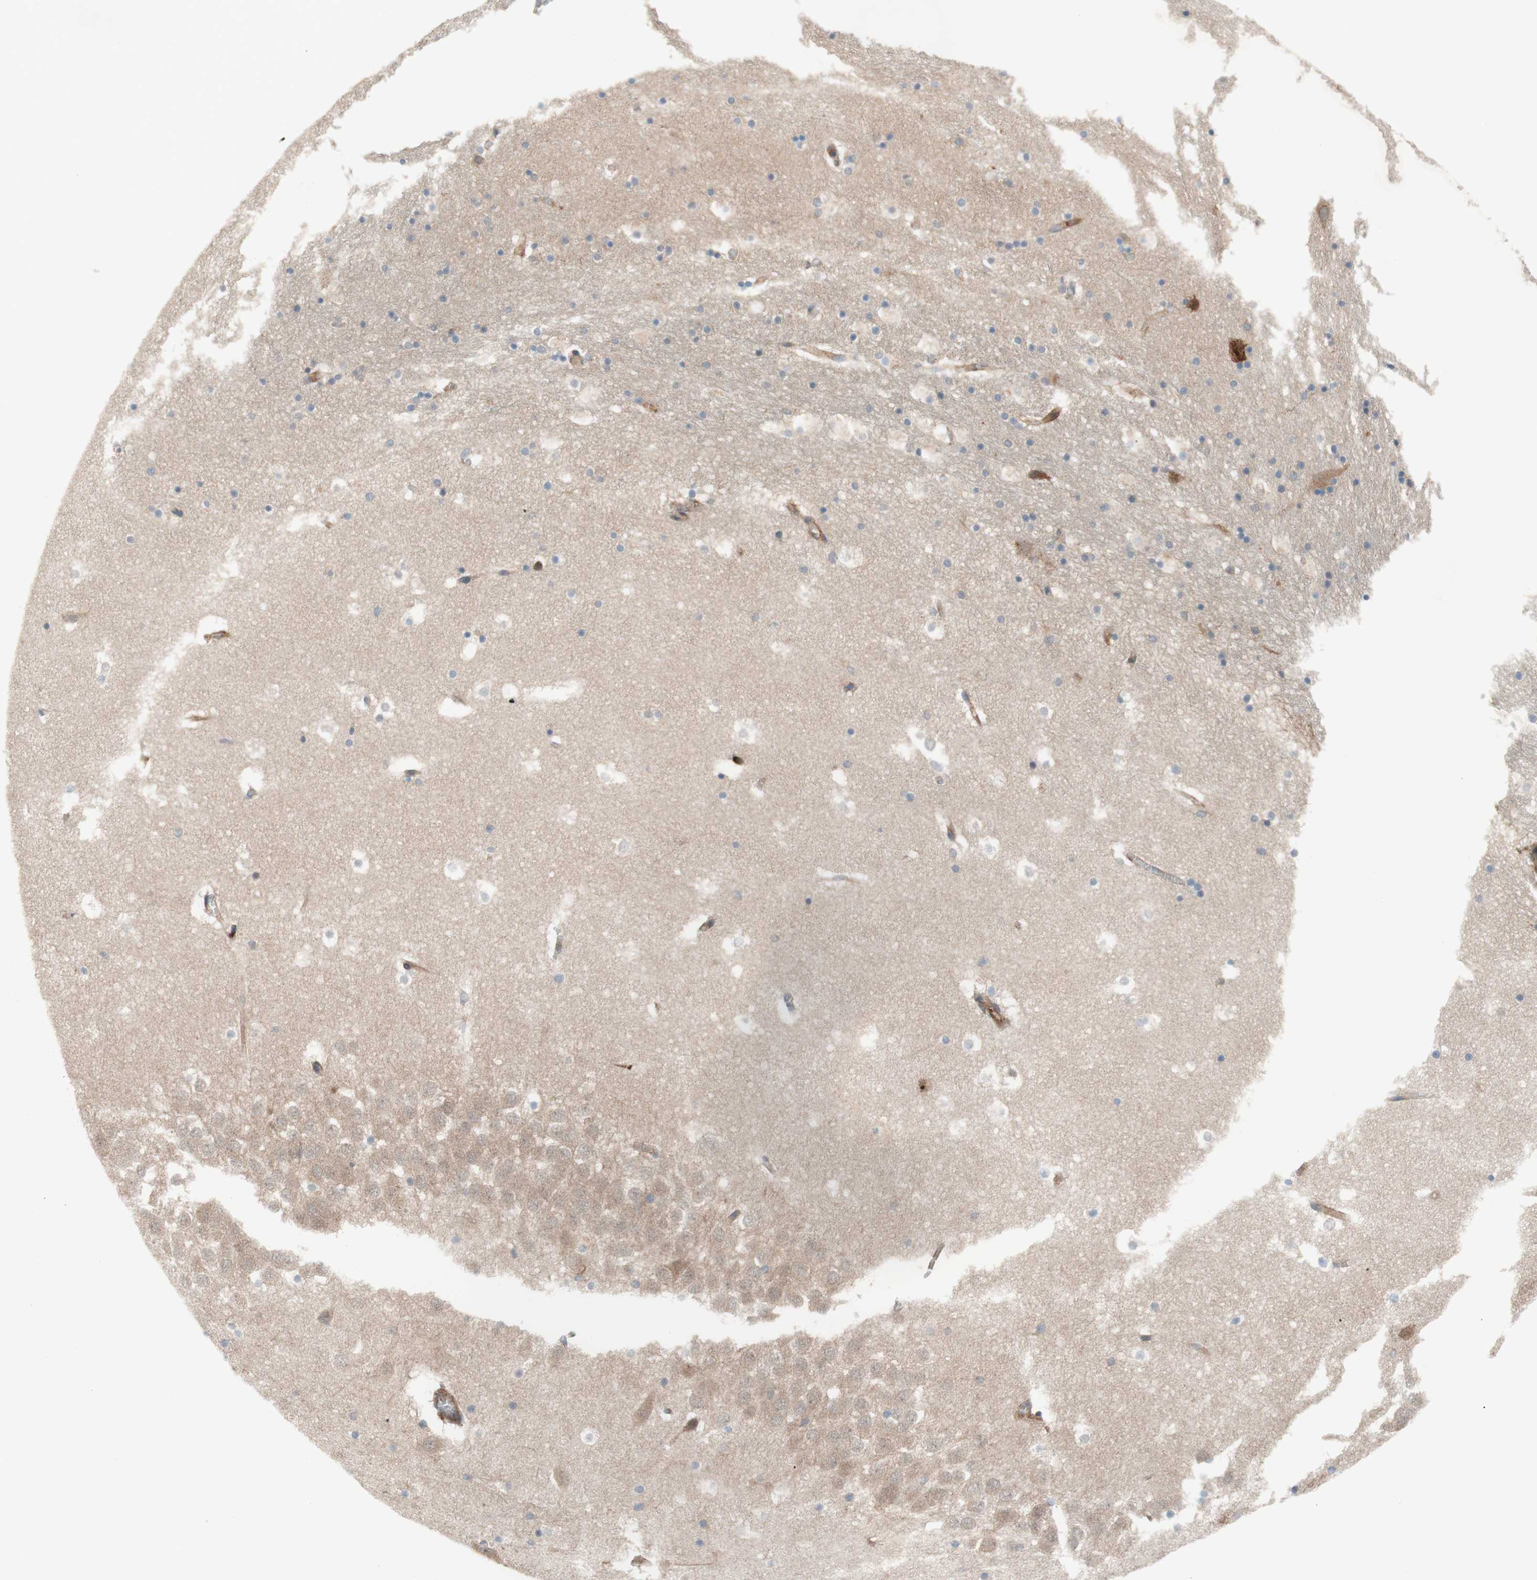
{"staining": {"intensity": "weak", "quantity": "25%-75%", "location": "cytoplasmic/membranous"}, "tissue": "hippocampus", "cell_type": "Glial cells", "image_type": "normal", "snomed": [{"axis": "morphology", "description": "Normal tissue, NOS"}, {"axis": "topography", "description": "Hippocampus"}], "caption": "A brown stain labels weak cytoplasmic/membranous expression of a protein in glial cells of benign hippocampus. (brown staining indicates protein expression, while blue staining denotes nuclei).", "gene": "CCN4", "patient": {"sex": "male", "age": 45}}